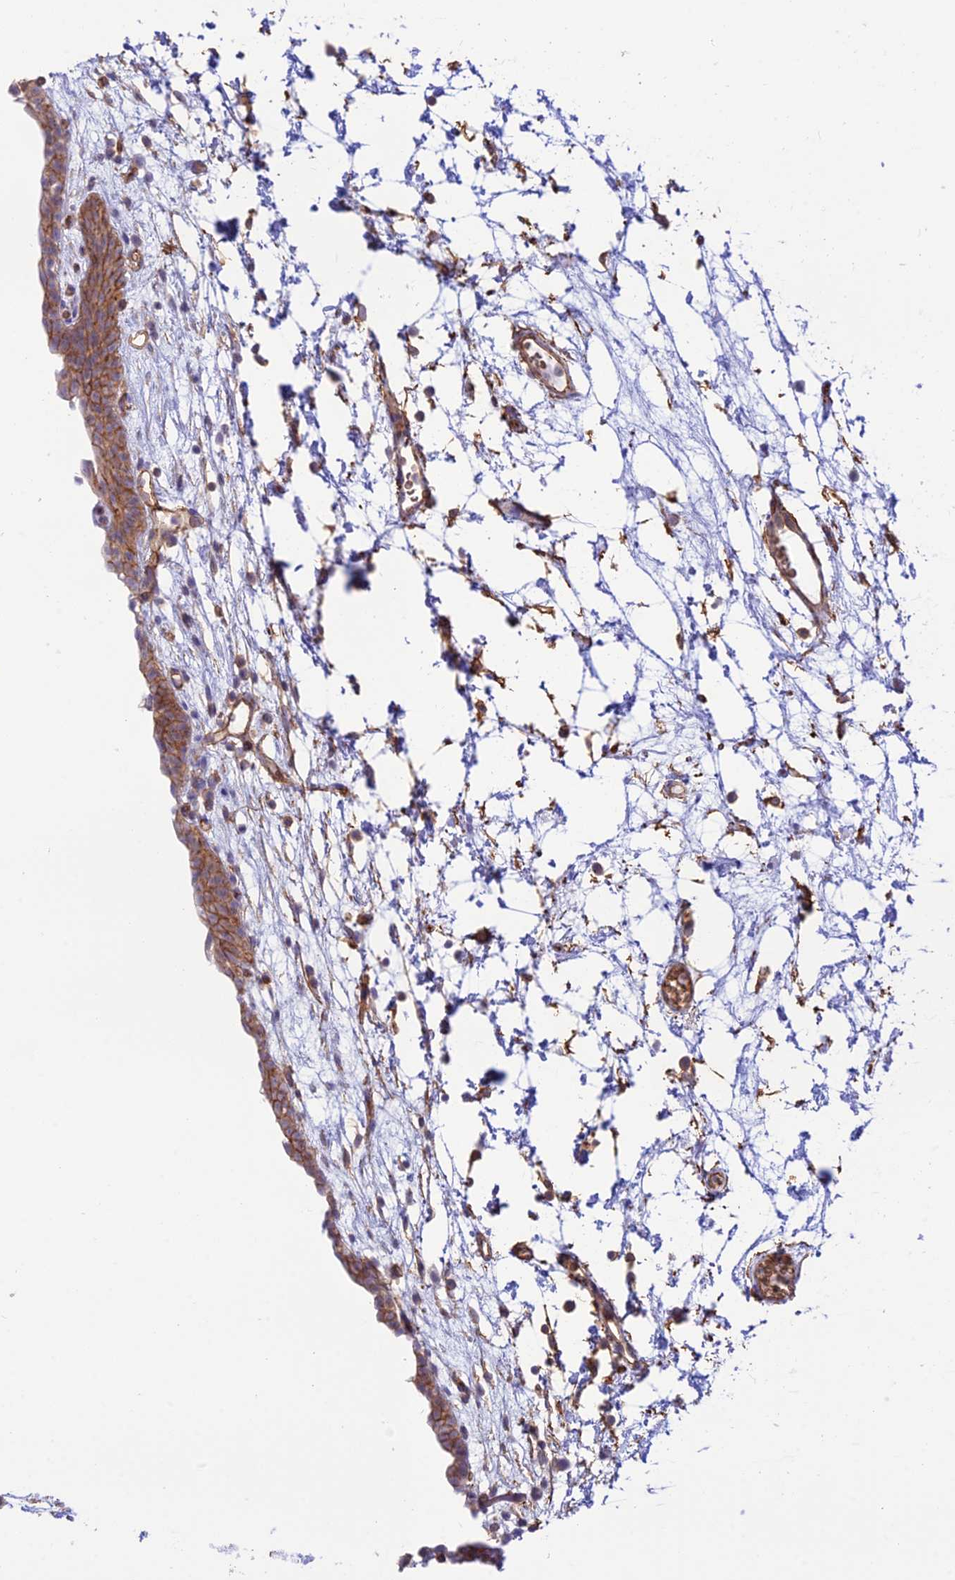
{"staining": {"intensity": "strong", "quantity": "25%-75%", "location": "cytoplasmic/membranous"}, "tissue": "urinary bladder", "cell_type": "Urothelial cells", "image_type": "normal", "snomed": [{"axis": "morphology", "description": "Normal tissue, NOS"}, {"axis": "topography", "description": "Urinary bladder"}], "caption": "Immunohistochemistry of benign human urinary bladder reveals high levels of strong cytoplasmic/membranous staining in about 25%-75% of urothelial cells.", "gene": "YPEL5", "patient": {"sex": "male", "age": 83}}